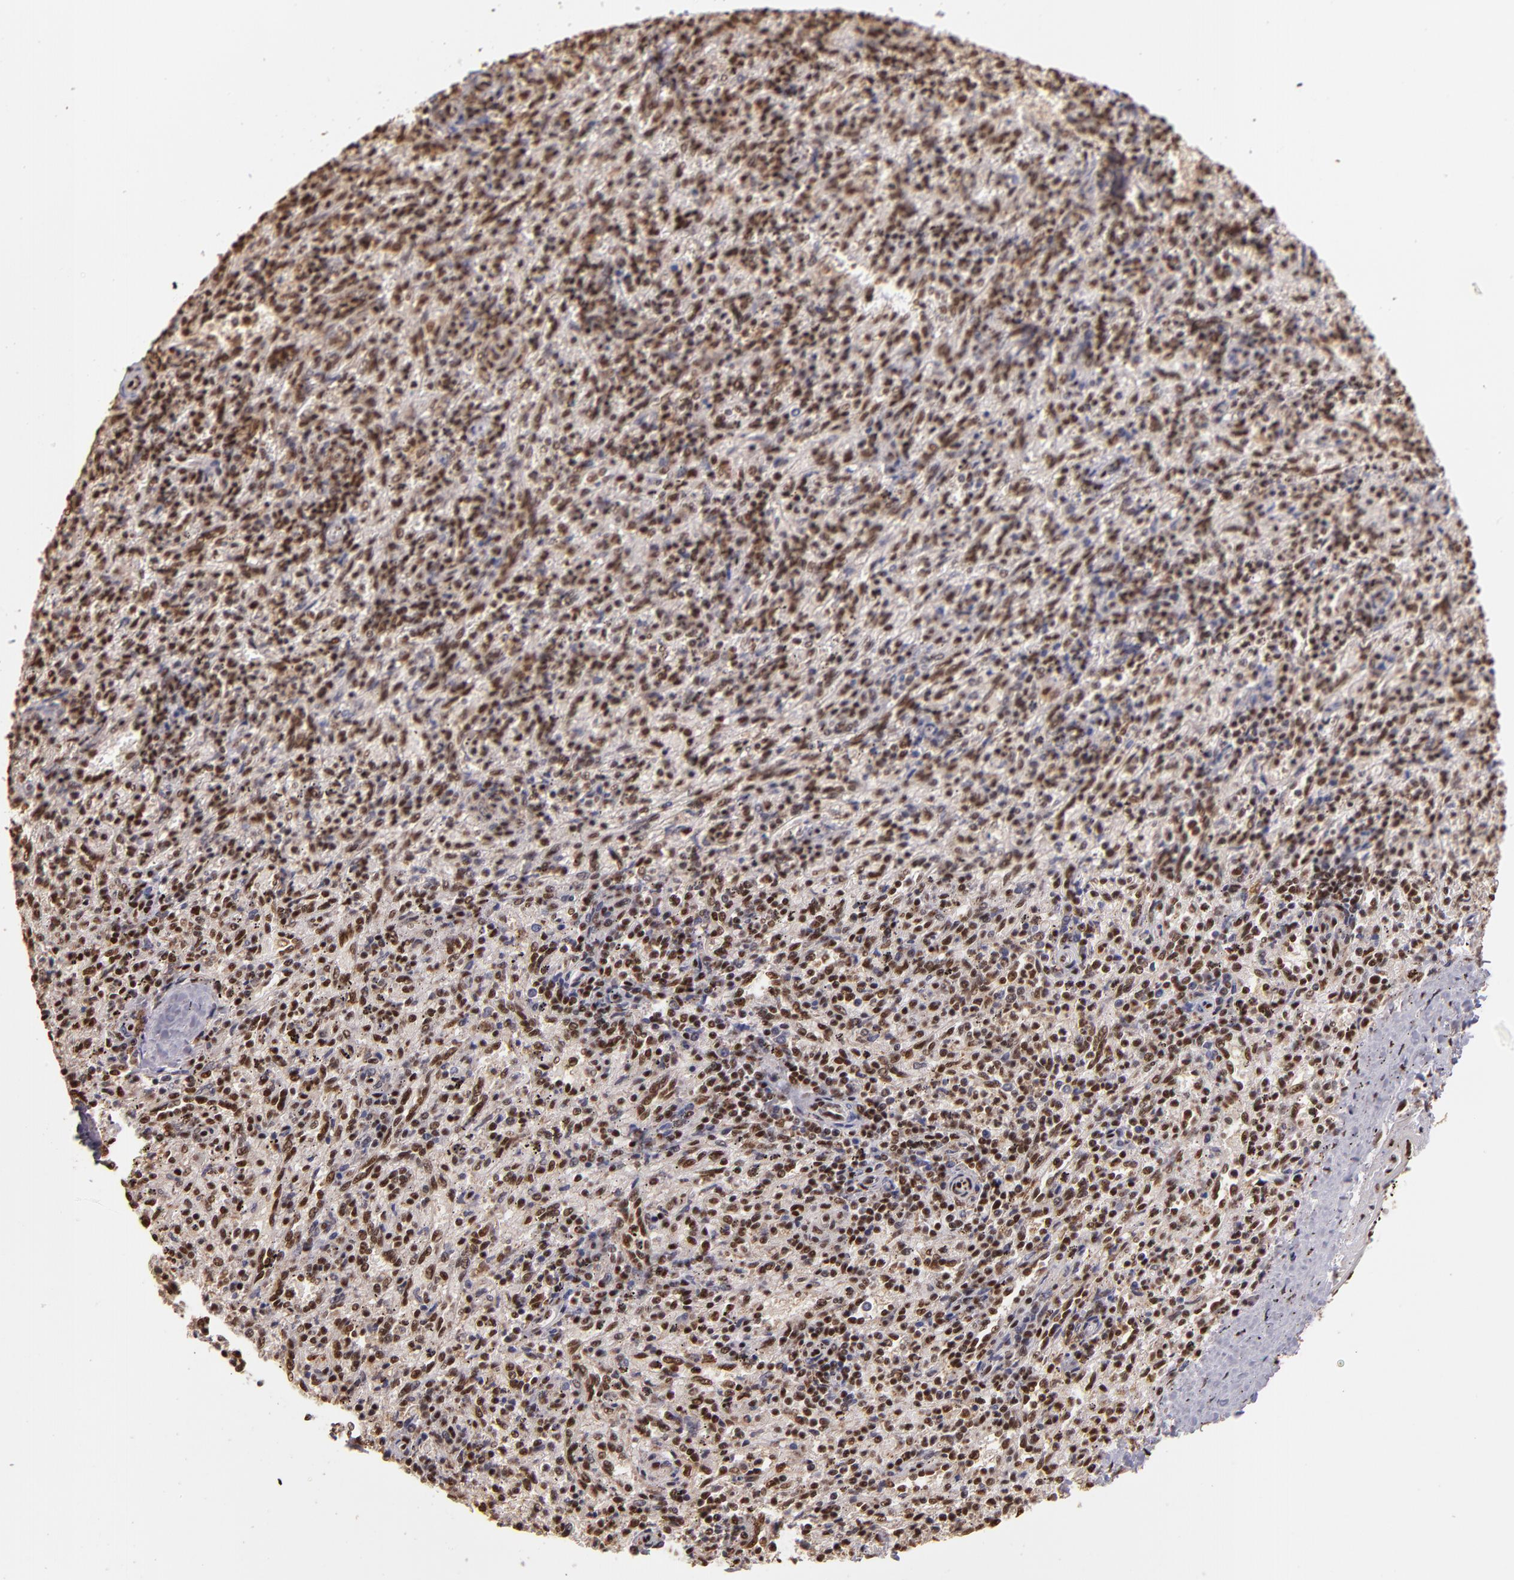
{"staining": {"intensity": "moderate", "quantity": ">75%", "location": "nuclear"}, "tissue": "spleen", "cell_type": "Cells in red pulp", "image_type": "normal", "snomed": [{"axis": "morphology", "description": "Normal tissue, NOS"}, {"axis": "topography", "description": "Spleen"}], "caption": "Immunohistochemical staining of unremarkable spleen demonstrates >75% levels of moderate nuclear protein staining in about >75% of cells in red pulp. Using DAB (3,3'-diaminobenzidine) (brown) and hematoxylin (blue) stains, captured at high magnification using brightfield microscopy.", "gene": "SP1", "patient": {"sex": "female", "age": 10}}